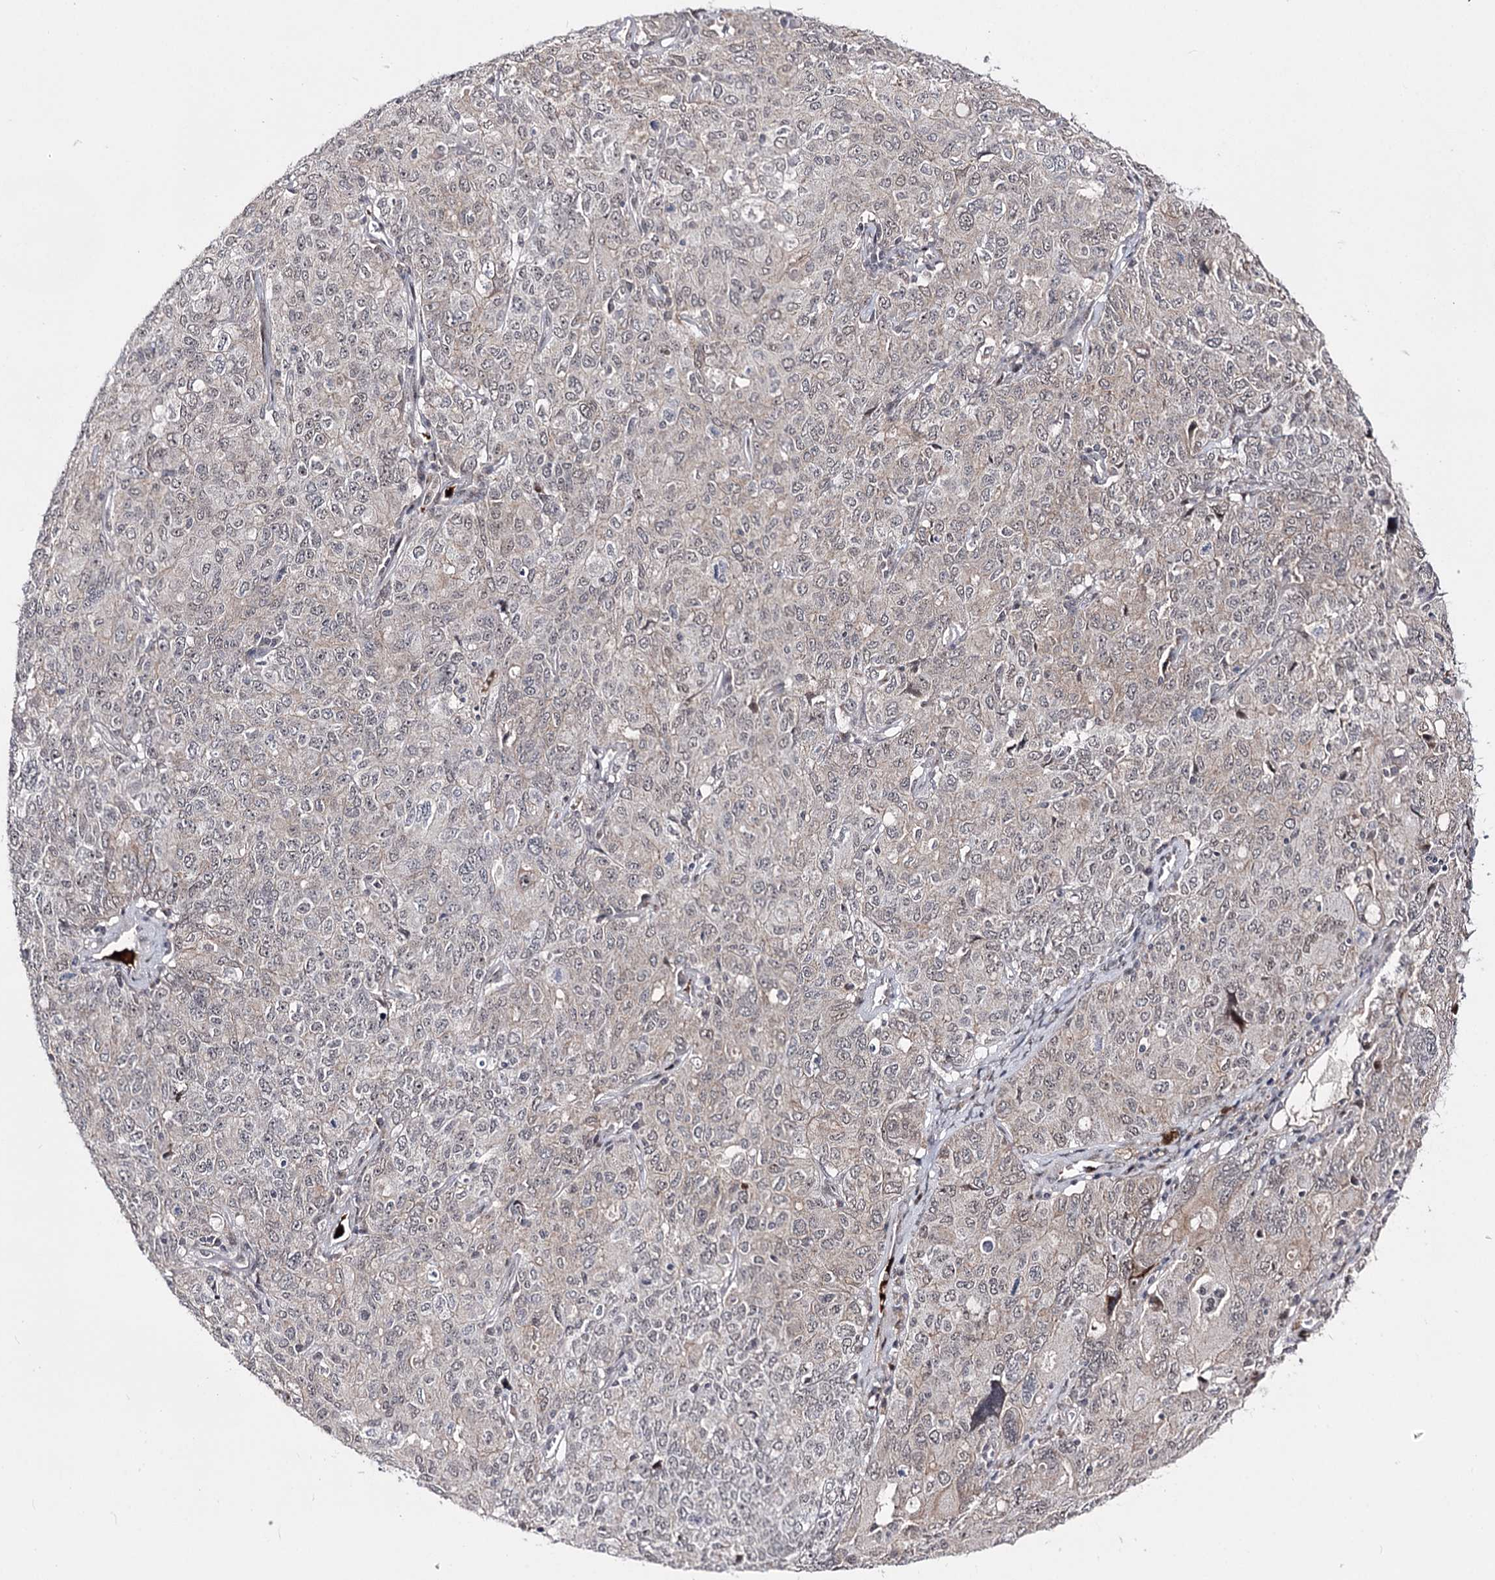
{"staining": {"intensity": "weak", "quantity": "25%-75%", "location": "nuclear"}, "tissue": "ovarian cancer", "cell_type": "Tumor cells", "image_type": "cancer", "snomed": [{"axis": "morphology", "description": "Carcinoma, endometroid"}, {"axis": "topography", "description": "Ovary"}], "caption": "About 25%-75% of tumor cells in human endometroid carcinoma (ovarian) display weak nuclear protein positivity as visualized by brown immunohistochemical staining.", "gene": "STOX1", "patient": {"sex": "female", "age": 62}}